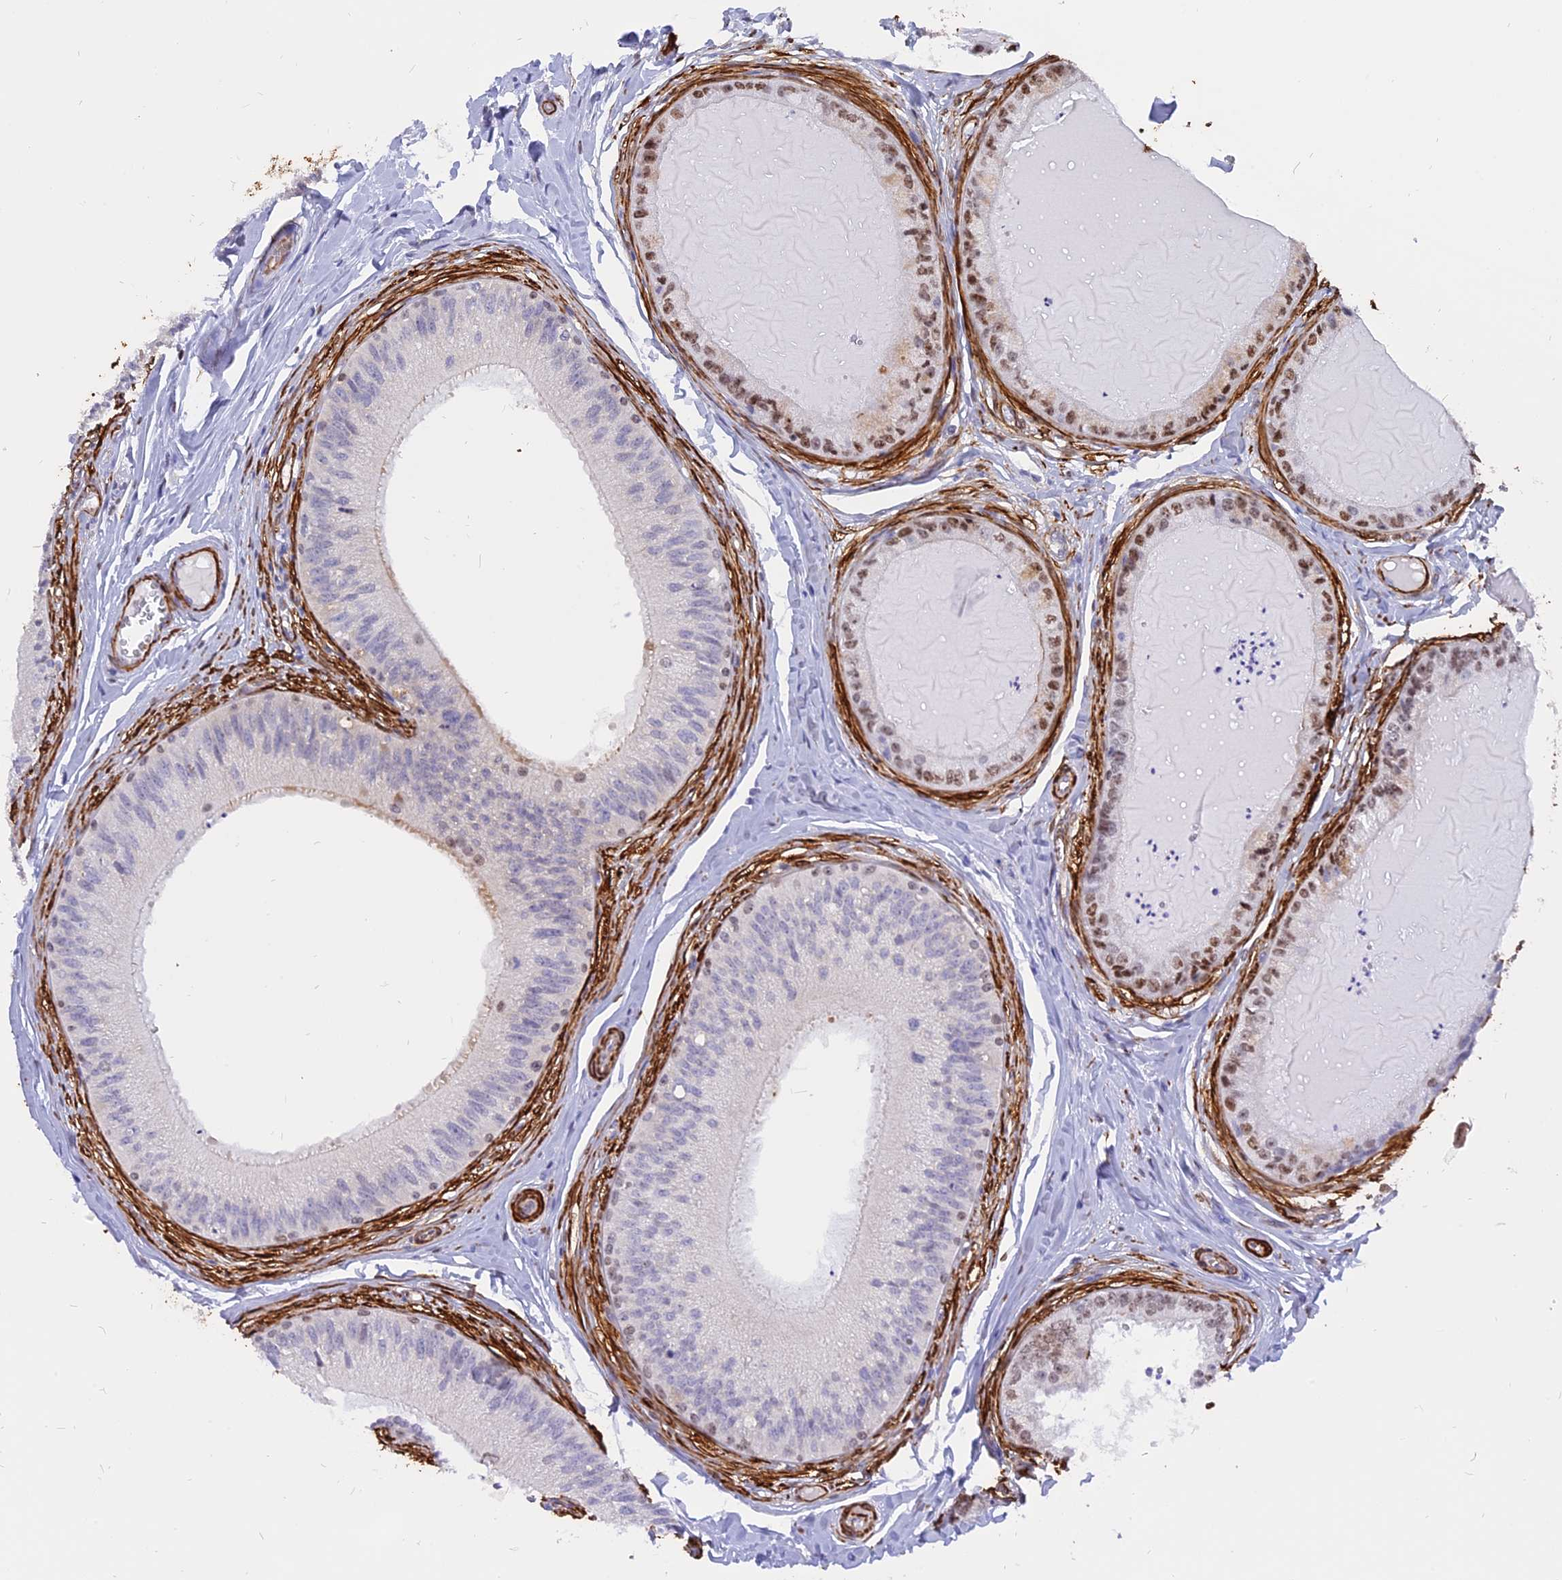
{"staining": {"intensity": "moderate", "quantity": "<25%", "location": "cytoplasmic/membranous,nuclear"}, "tissue": "epididymis", "cell_type": "Glandular cells", "image_type": "normal", "snomed": [{"axis": "morphology", "description": "Normal tissue, NOS"}, {"axis": "topography", "description": "Epididymis"}], "caption": "A high-resolution histopathology image shows immunohistochemistry staining of unremarkable epididymis, which exhibits moderate cytoplasmic/membranous,nuclear positivity in approximately <25% of glandular cells. (DAB (3,3'-diaminobenzidine) = brown stain, brightfield microscopy at high magnification).", "gene": "CENPV", "patient": {"sex": "male", "age": 31}}